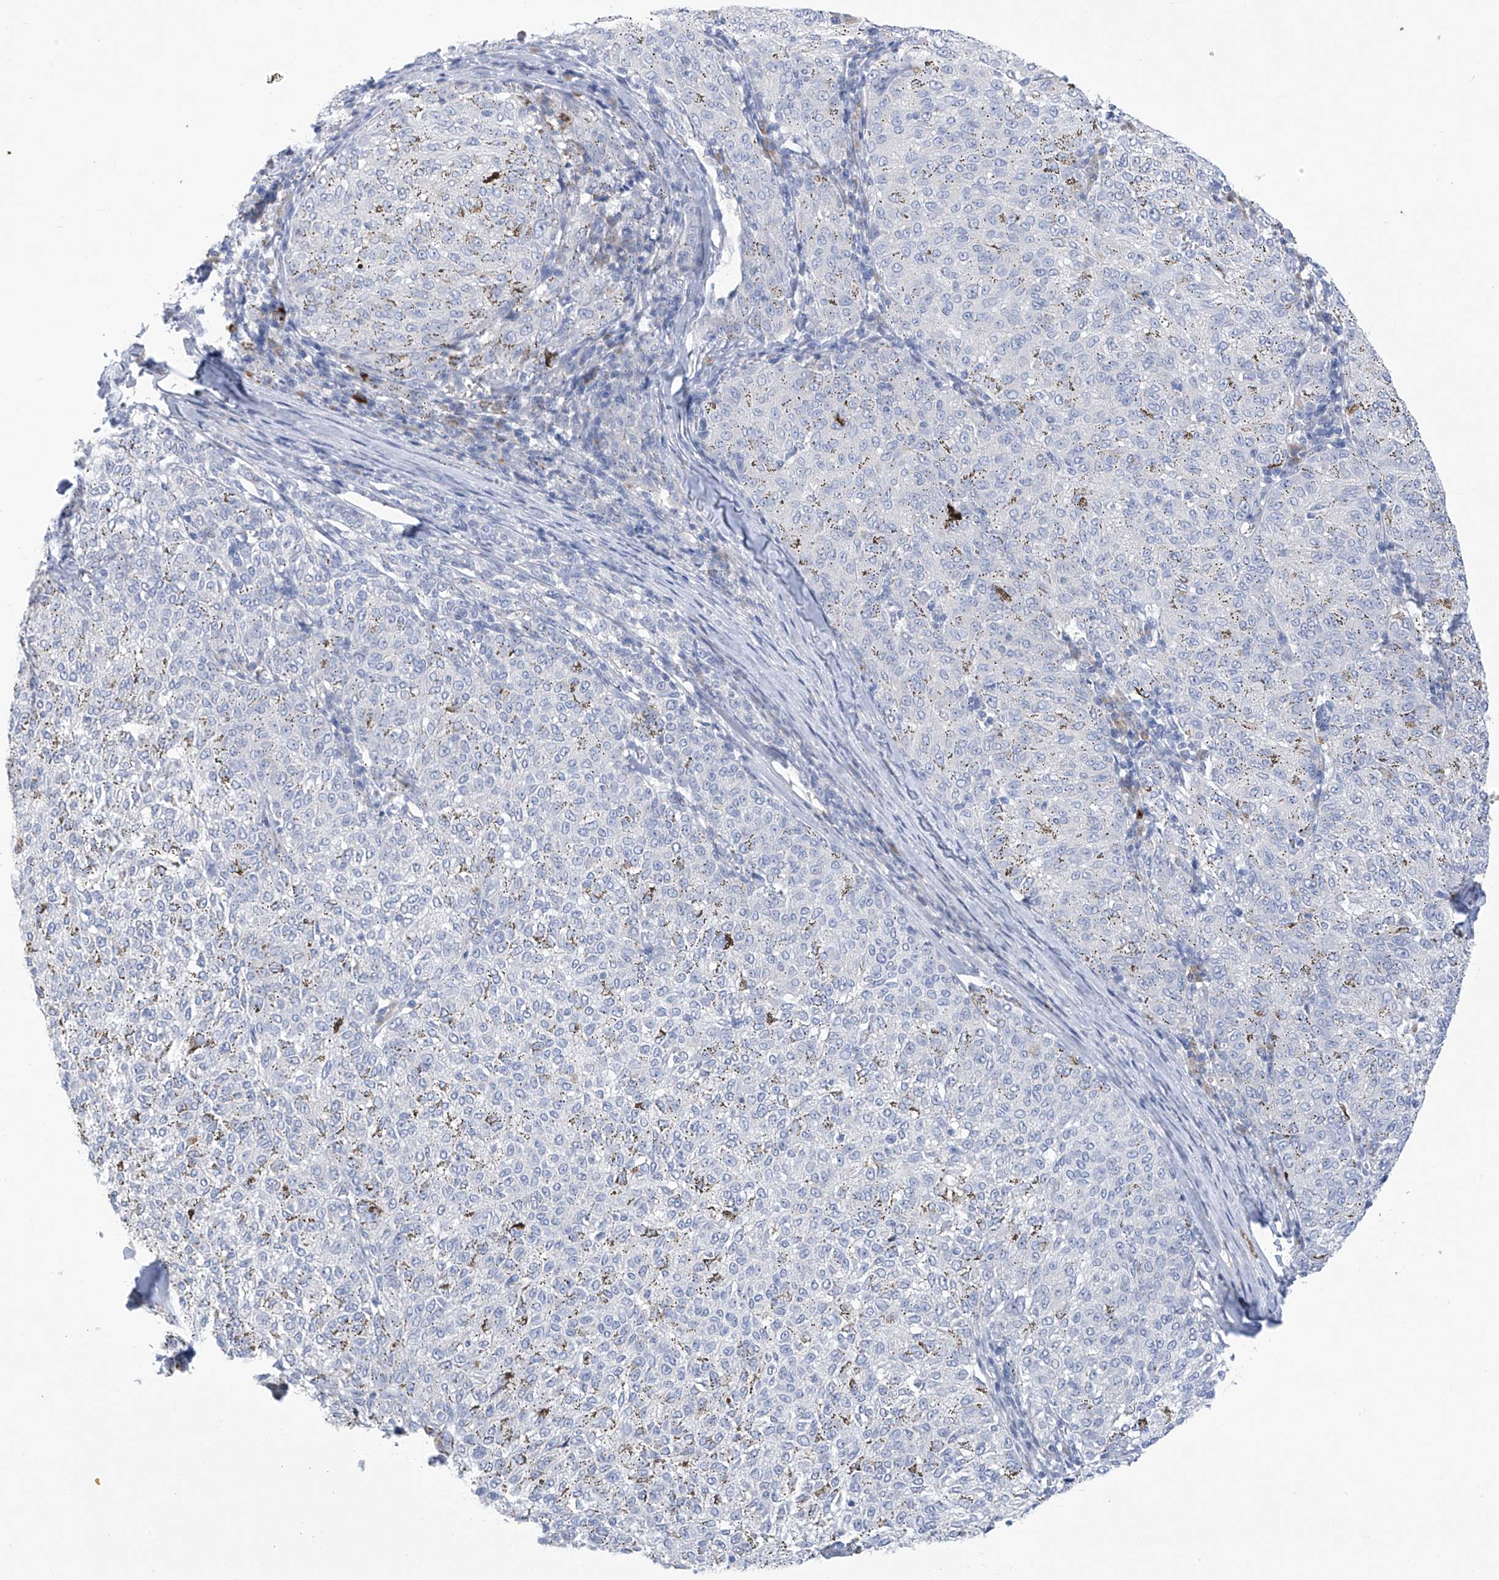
{"staining": {"intensity": "negative", "quantity": "none", "location": "none"}, "tissue": "melanoma", "cell_type": "Tumor cells", "image_type": "cancer", "snomed": [{"axis": "morphology", "description": "Malignant melanoma, NOS"}, {"axis": "topography", "description": "Skin"}], "caption": "Immunohistochemistry photomicrograph of human malignant melanoma stained for a protein (brown), which exhibits no positivity in tumor cells.", "gene": "SLCO4A1", "patient": {"sex": "female", "age": 72}}